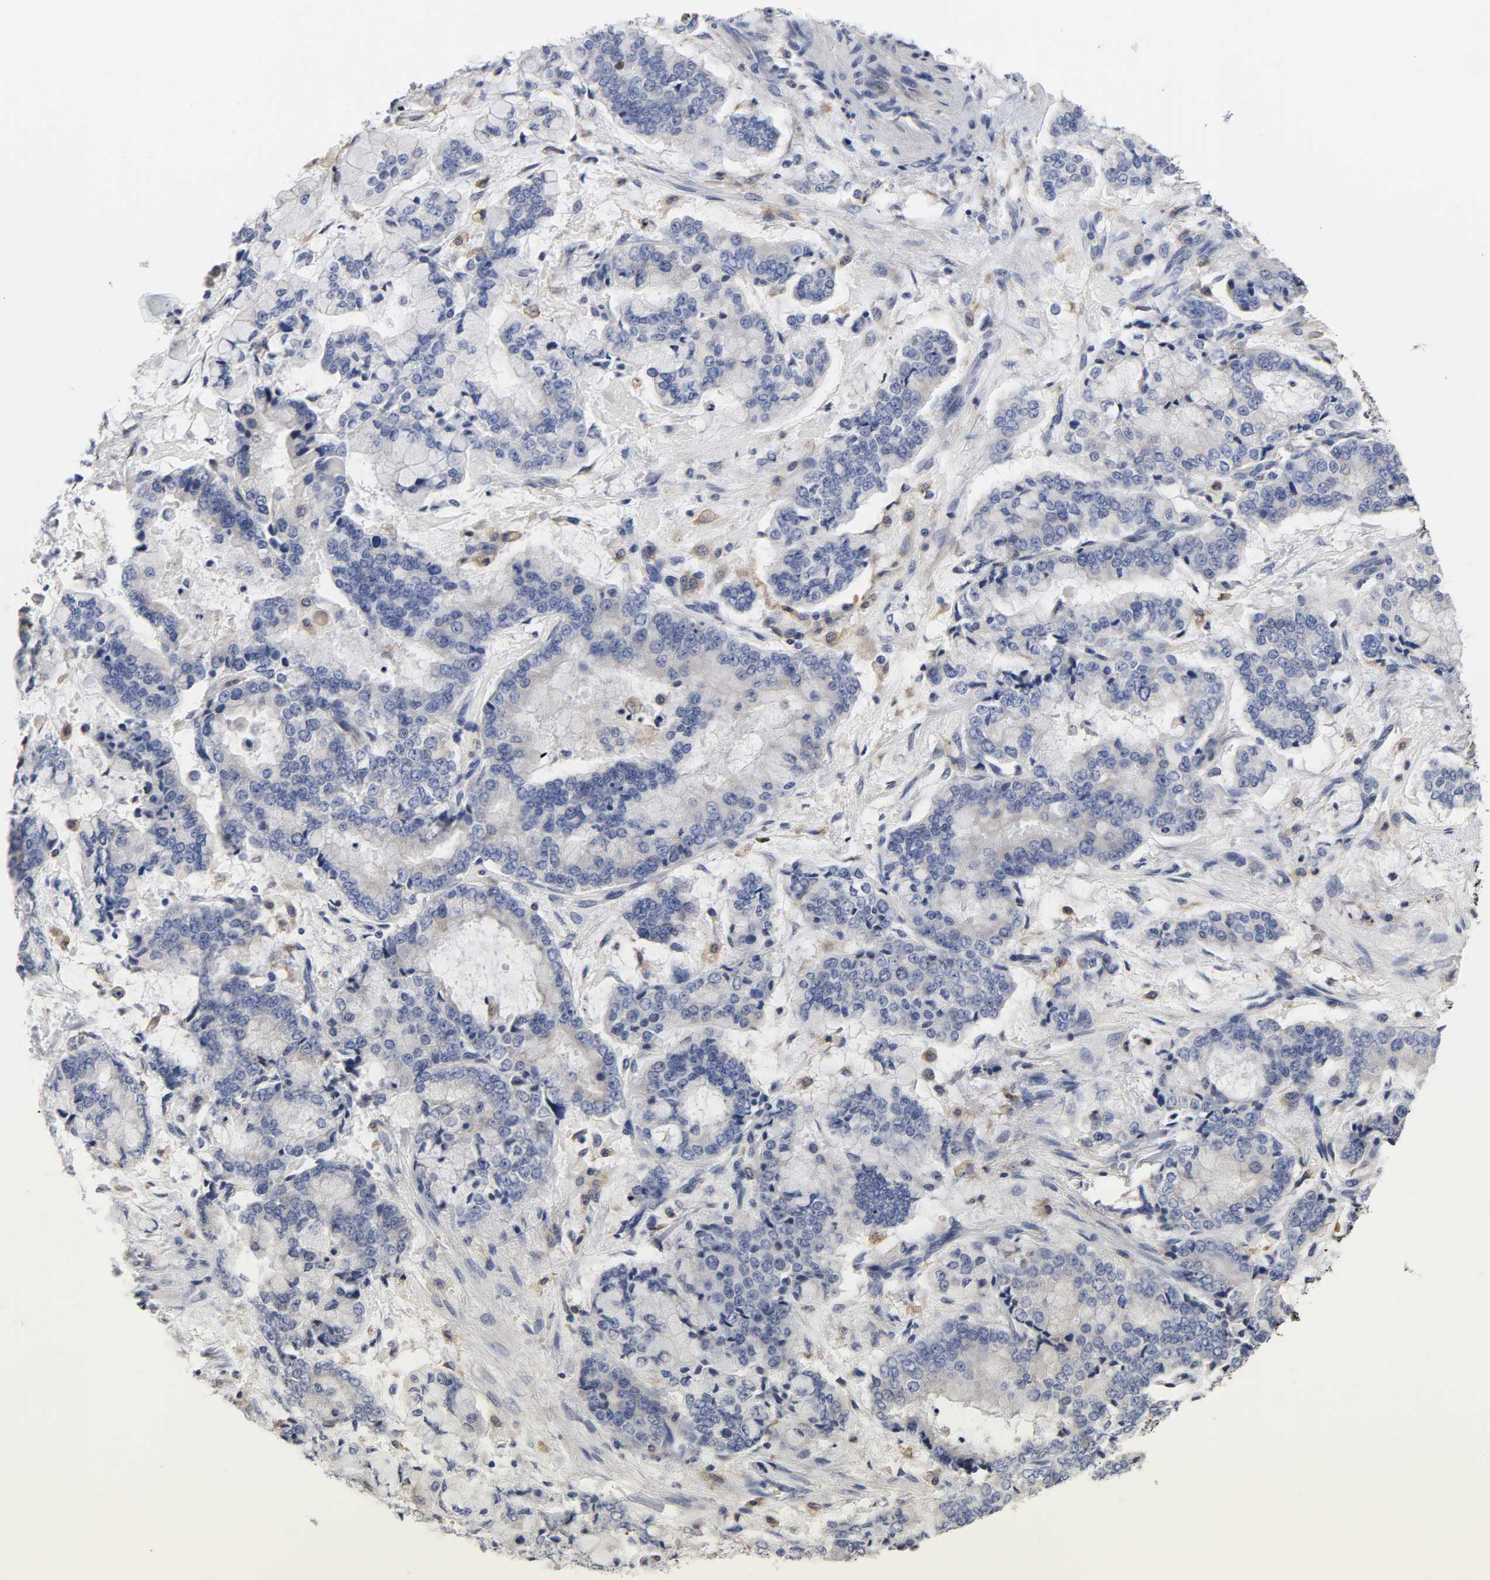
{"staining": {"intensity": "negative", "quantity": "none", "location": "none"}, "tissue": "stomach cancer", "cell_type": "Tumor cells", "image_type": "cancer", "snomed": [{"axis": "morphology", "description": "Normal tissue, NOS"}, {"axis": "morphology", "description": "Adenocarcinoma, NOS"}, {"axis": "topography", "description": "Stomach, upper"}, {"axis": "topography", "description": "Stomach"}], "caption": "An immunohistochemistry micrograph of stomach cancer is shown. There is no staining in tumor cells of stomach cancer.", "gene": "HCK", "patient": {"sex": "male", "age": 76}}